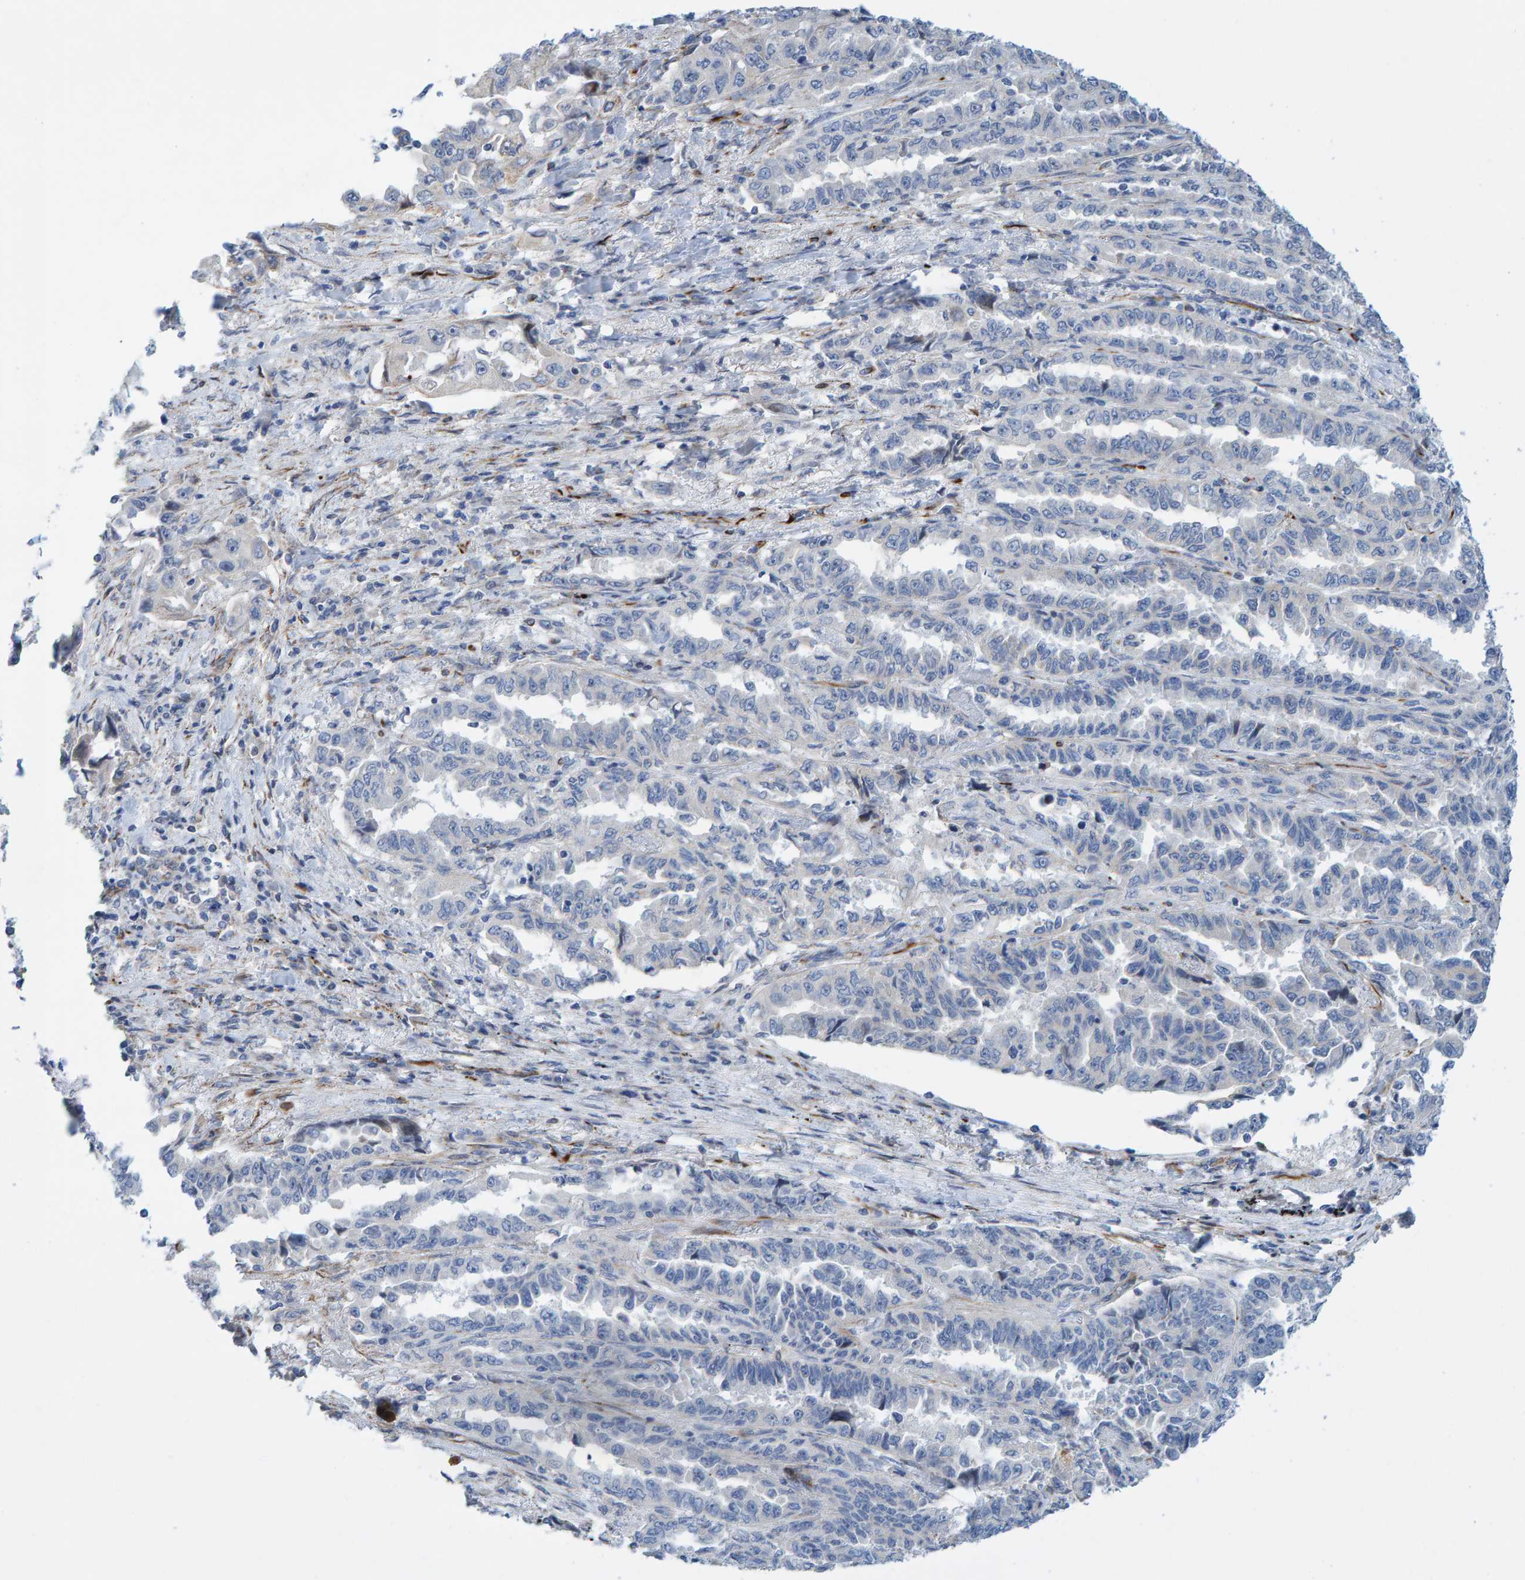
{"staining": {"intensity": "negative", "quantity": "none", "location": "none"}, "tissue": "lung cancer", "cell_type": "Tumor cells", "image_type": "cancer", "snomed": [{"axis": "morphology", "description": "Adenocarcinoma, NOS"}, {"axis": "topography", "description": "Lung"}], "caption": "This is an immunohistochemistry photomicrograph of adenocarcinoma (lung). There is no expression in tumor cells.", "gene": "POLG2", "patient": {"sex": "female", "age": 51}}